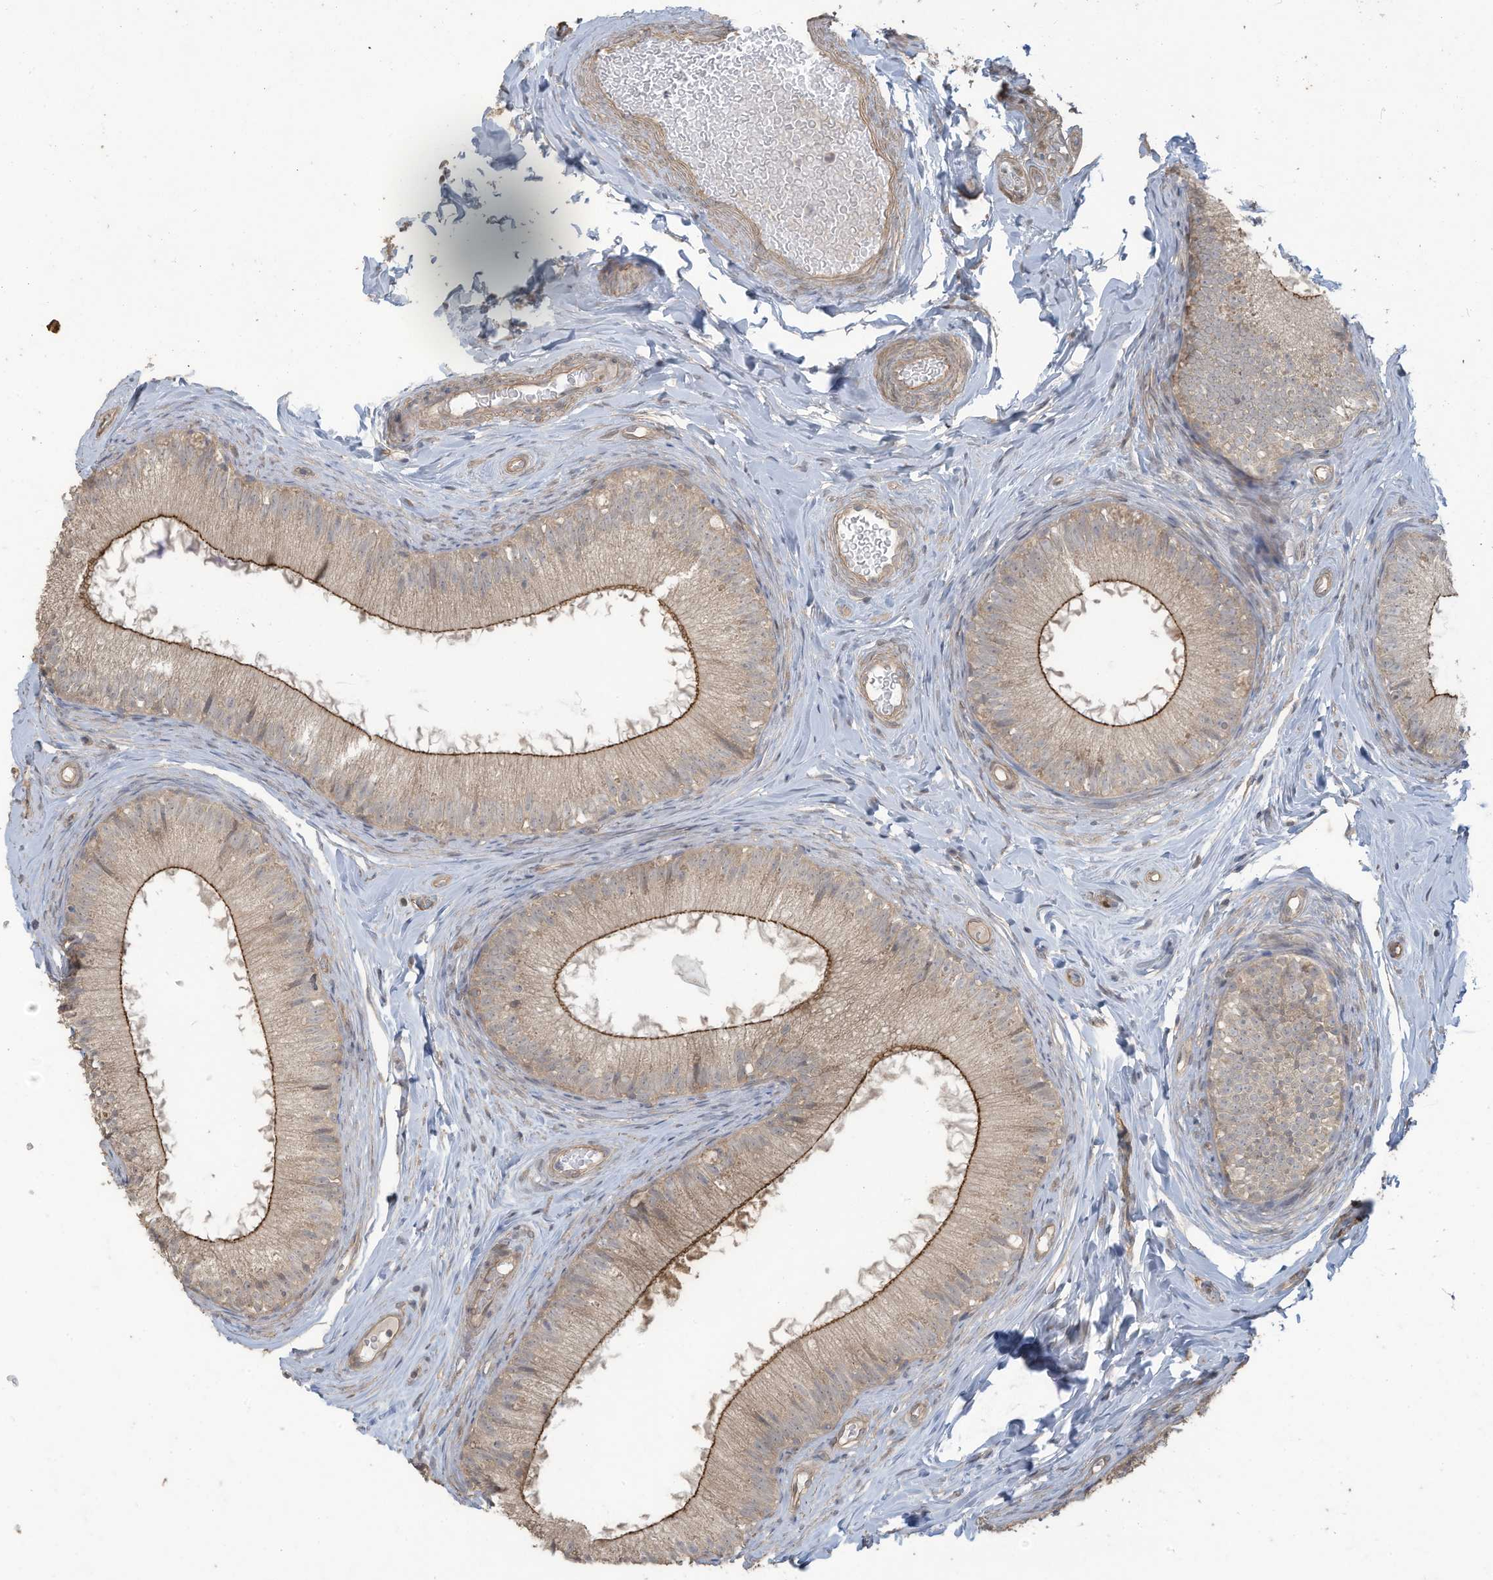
{"staining": {"intensity": "moderate", "quantity": ">75%", "location": "cytoplasmic/membranous"}, "tissue": "epididymis", "cell_type": "Glandular cells", "image_type": "normal", "snomed": [{"axis": "morphology", "description": "Normal tissue, NOS"}, {"axis": "topography", "description": "Epididymis"}], "caption": "Immunohistochemical staining of benign epididymis exhibits >75% levels of moderate cytoplasmic/membranous protein staining in about >75% of glandular cells. (Brightfield microscopy of DAB IHC at high magnification).", "gene": "MAGIX", "patient": {"sex": "male", "age": 34}}